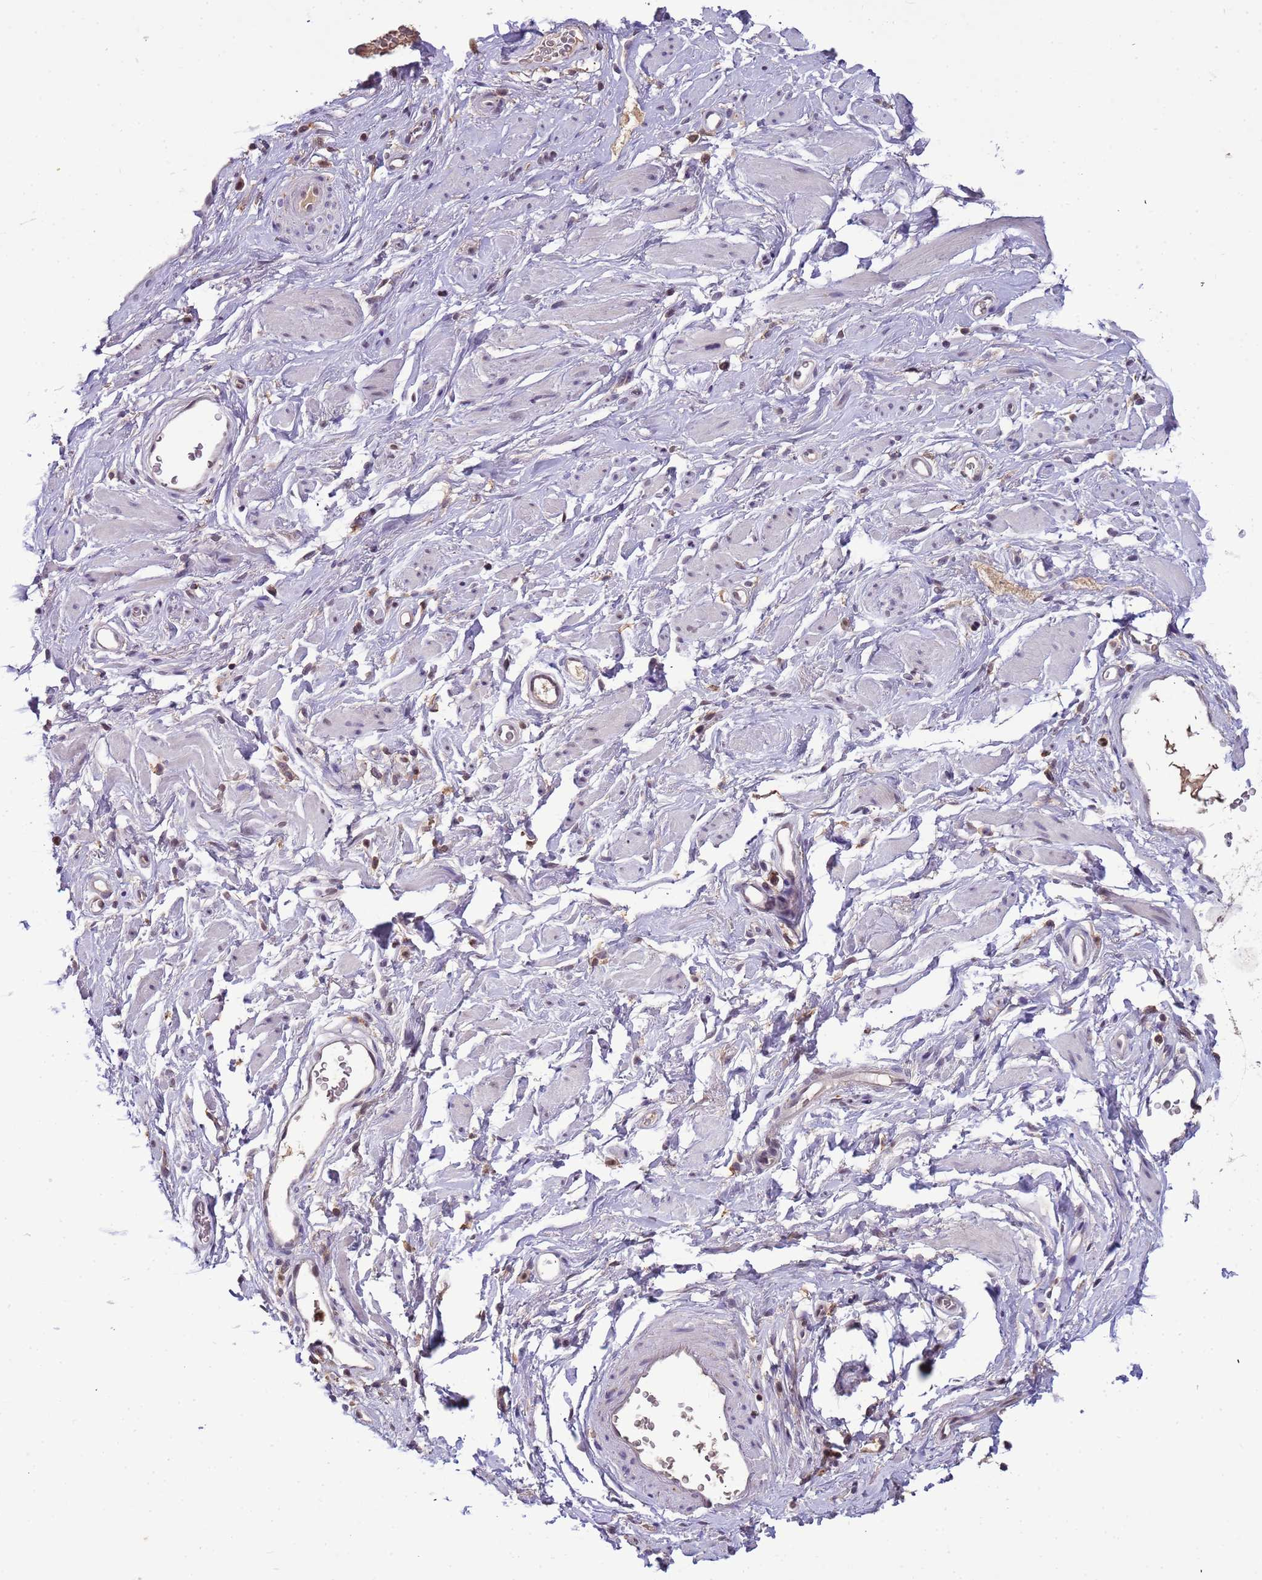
{"staining": {"intensity": "weak", "quantity": ">75%", "location": "nuclear"}, "tissue": "adipose tissue", "cell_type": "Adipocytes", "image_type": "normal", "snomed": [{"axis": "morphology", "description": "Normal tissue, NOS"}, {"axis": "morphology", "description": "Adenocarcinoma, NOS"}, {"axis": "topography", "description": "Rectum"}, {"axis": "topography", "description": "Vagina"}, {"axis": "topography", "description": "Peripheral nerve tissue"}], "caption": "A micrograph of human adipose tissue stained for a protein exhibits weak nuclear brown staining in adipocytes. Nuclei are stained in blue.", "gene": "CD53", "patient": {"sex": "female", "age": 71}}